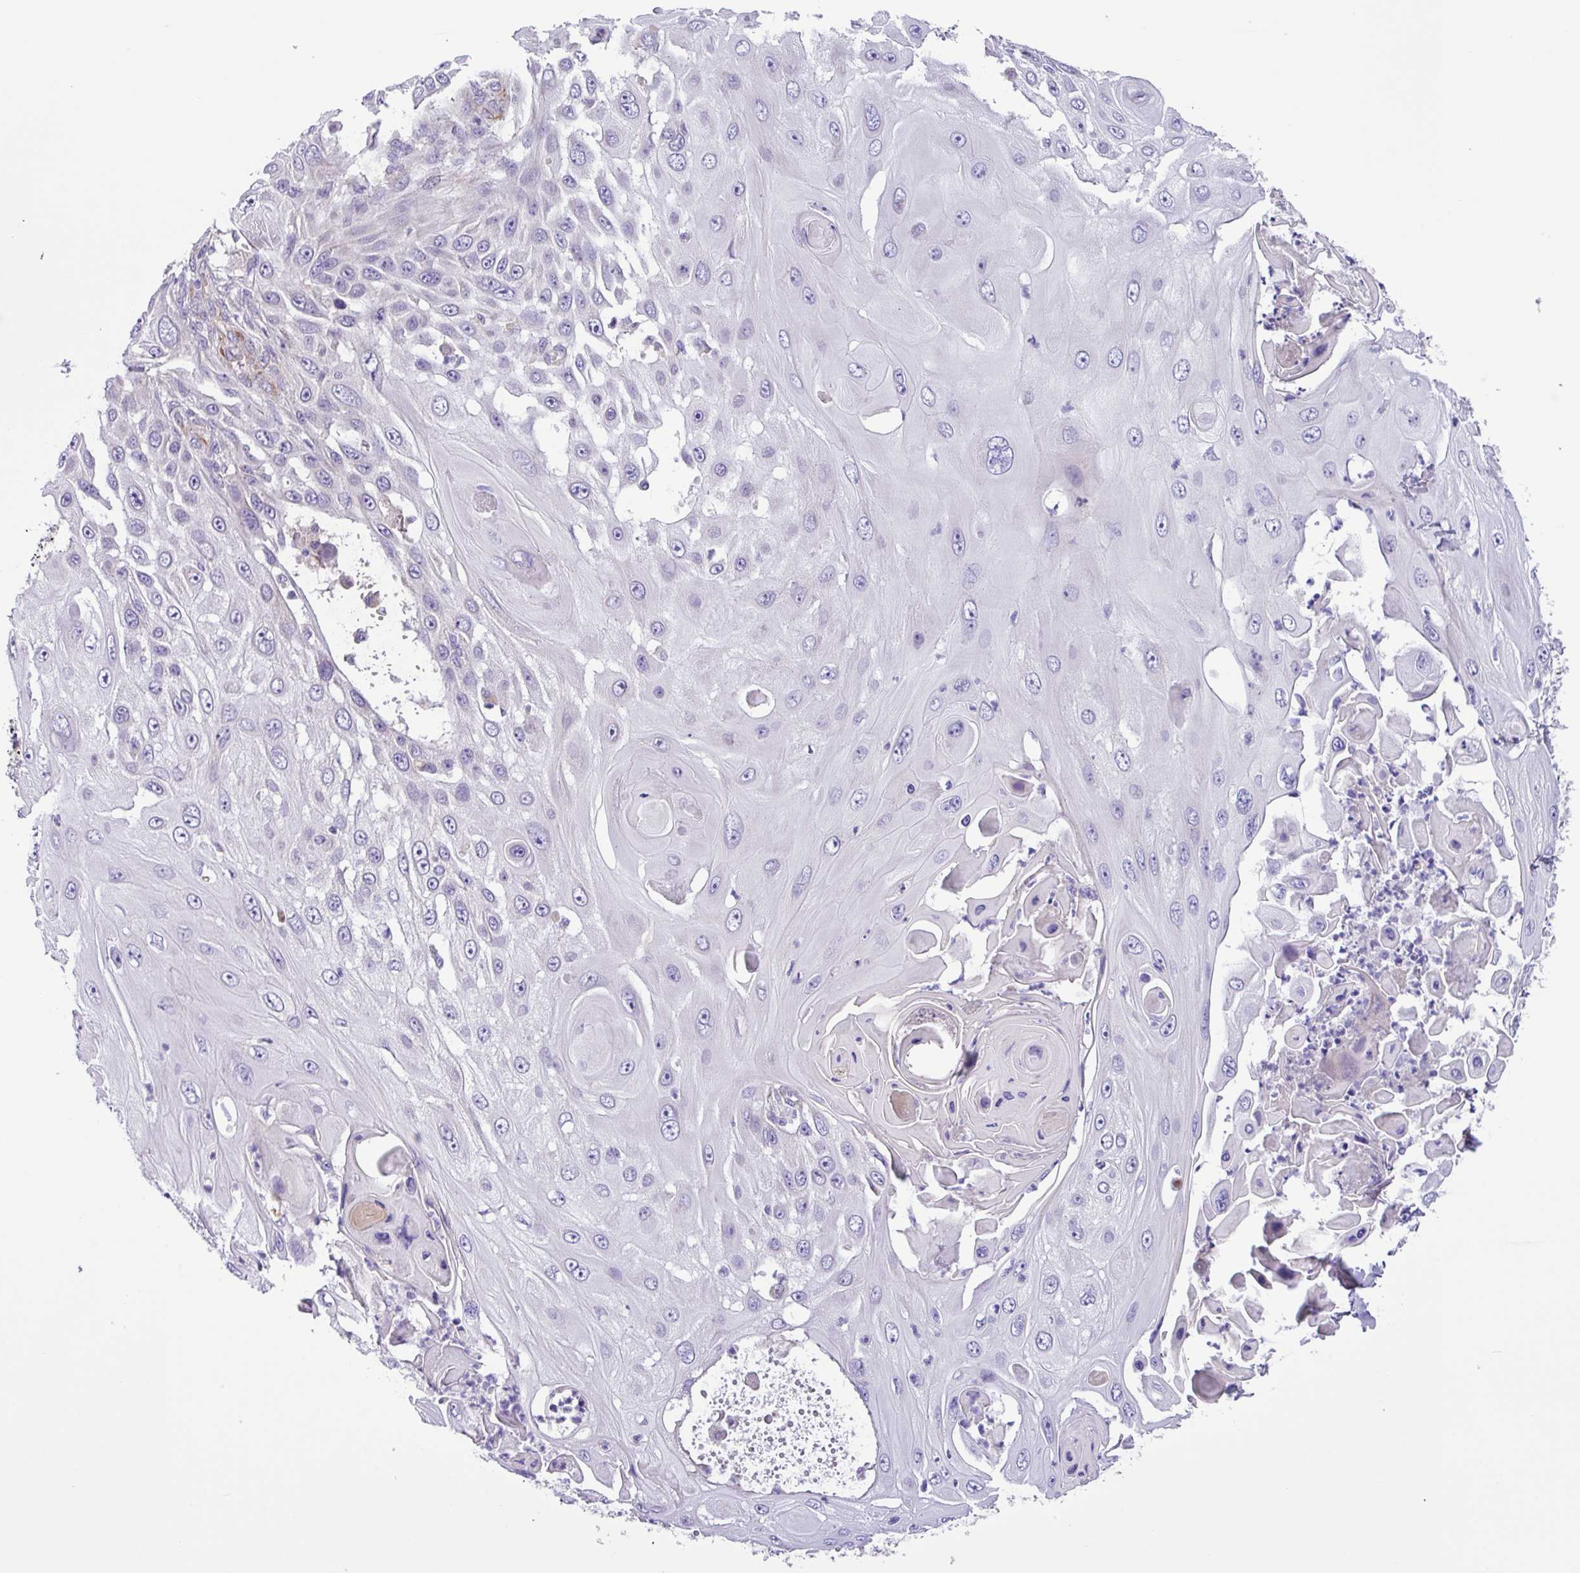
{"staining": {"intensity": "negative", "quantity": "none", "location": "none"}, "tissue": "skin cancer", "cell_type": "Tumor cells", "image_type": "cancer", "snomed": [{"axis": "morphology", "description": "Squamous cell carcinoma, NOS"}, {"axis": "topography", "description": "Skin"}], "caption": "Immunohistochemistry micrograph of neoplastic tissue: skin squamous cell carcinoma stained with DAB (3,3'-diaminobenzidine) displays no significant protein expression in tumor cells.", "gene": "MRM2", "patient": {"sex": "female", "age": 44}}